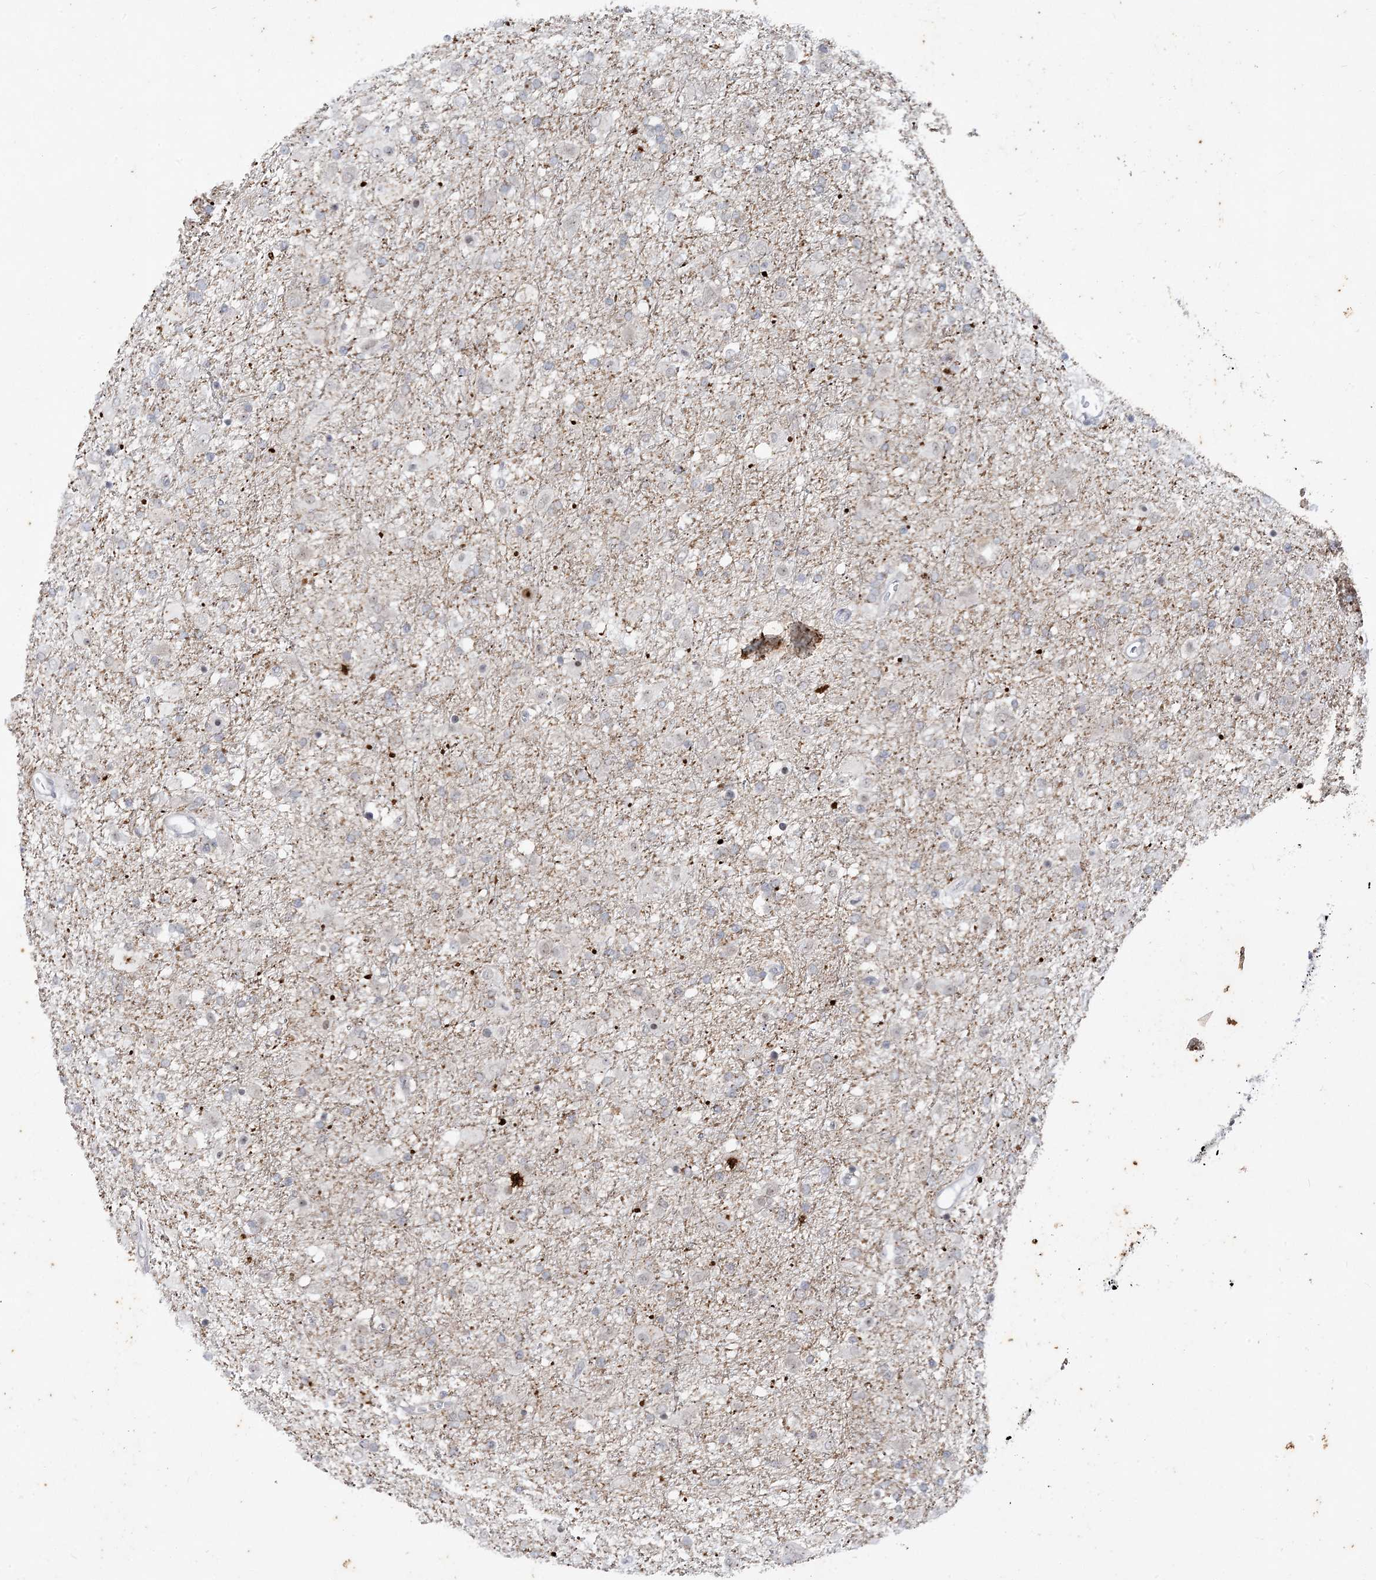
{"staining": {"intensity": "negative", "quantity": "none", "location": "none"}, "tissue": "glioma", "cell_type": "Tumor cells", "image_type": "cancer", "snomed": [{"axis": "morphology", "description": "Glioma, malignant, Low grade"}, {"axis": "topography", "description": "Brain"}], "caption": "Immunohistochemistry photomicrograph of malignant glioma (low-grade) stained for a protein (brown), which shows no expression in tumor cells.", "gene": "LEXM", "patient": {"sex": "male", "age": 65}}